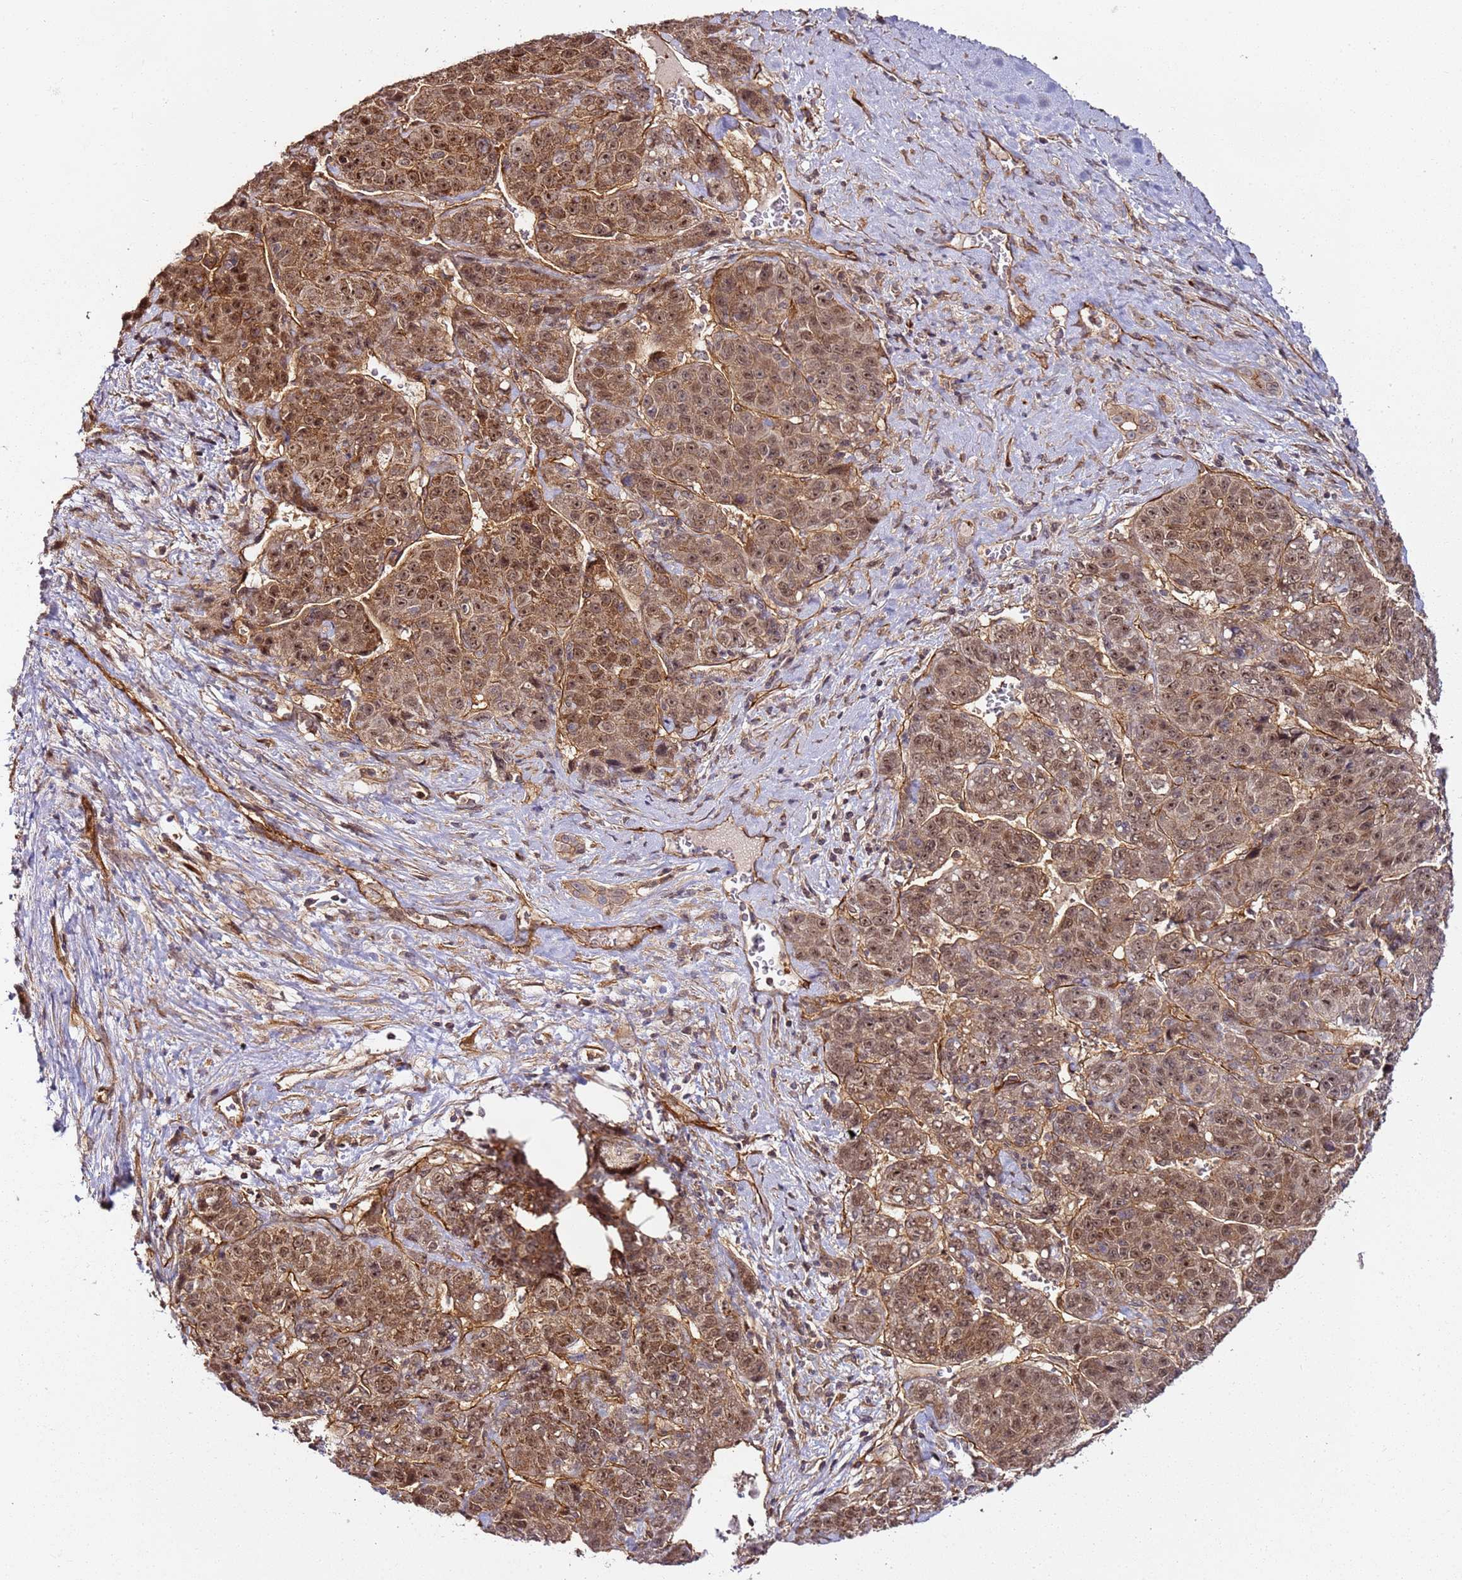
{"staining": {"intensity": "moderate", "quantity": ">75%", "location": "cytoplasmic/membranous,nuclear"}, "tissue": "liver cancer", "cell_type": "Tumor cells", "image_type": "cancer", "snomed": [{"axis": "morphology", "description": "Carcinoma, Hepatocellular, NOS"}, {"axis": "topography", "description": "Liver"}], "caption": "This is an image of immunohistochemistry staining of liver cancer (hepatocellular carcinoma), which shows moderate positivity in the cytoplasmic/membranous and nuclear of tumor cells.", "gene": "CCNYL1", "patient": {"sex": "female", "age": 53}}